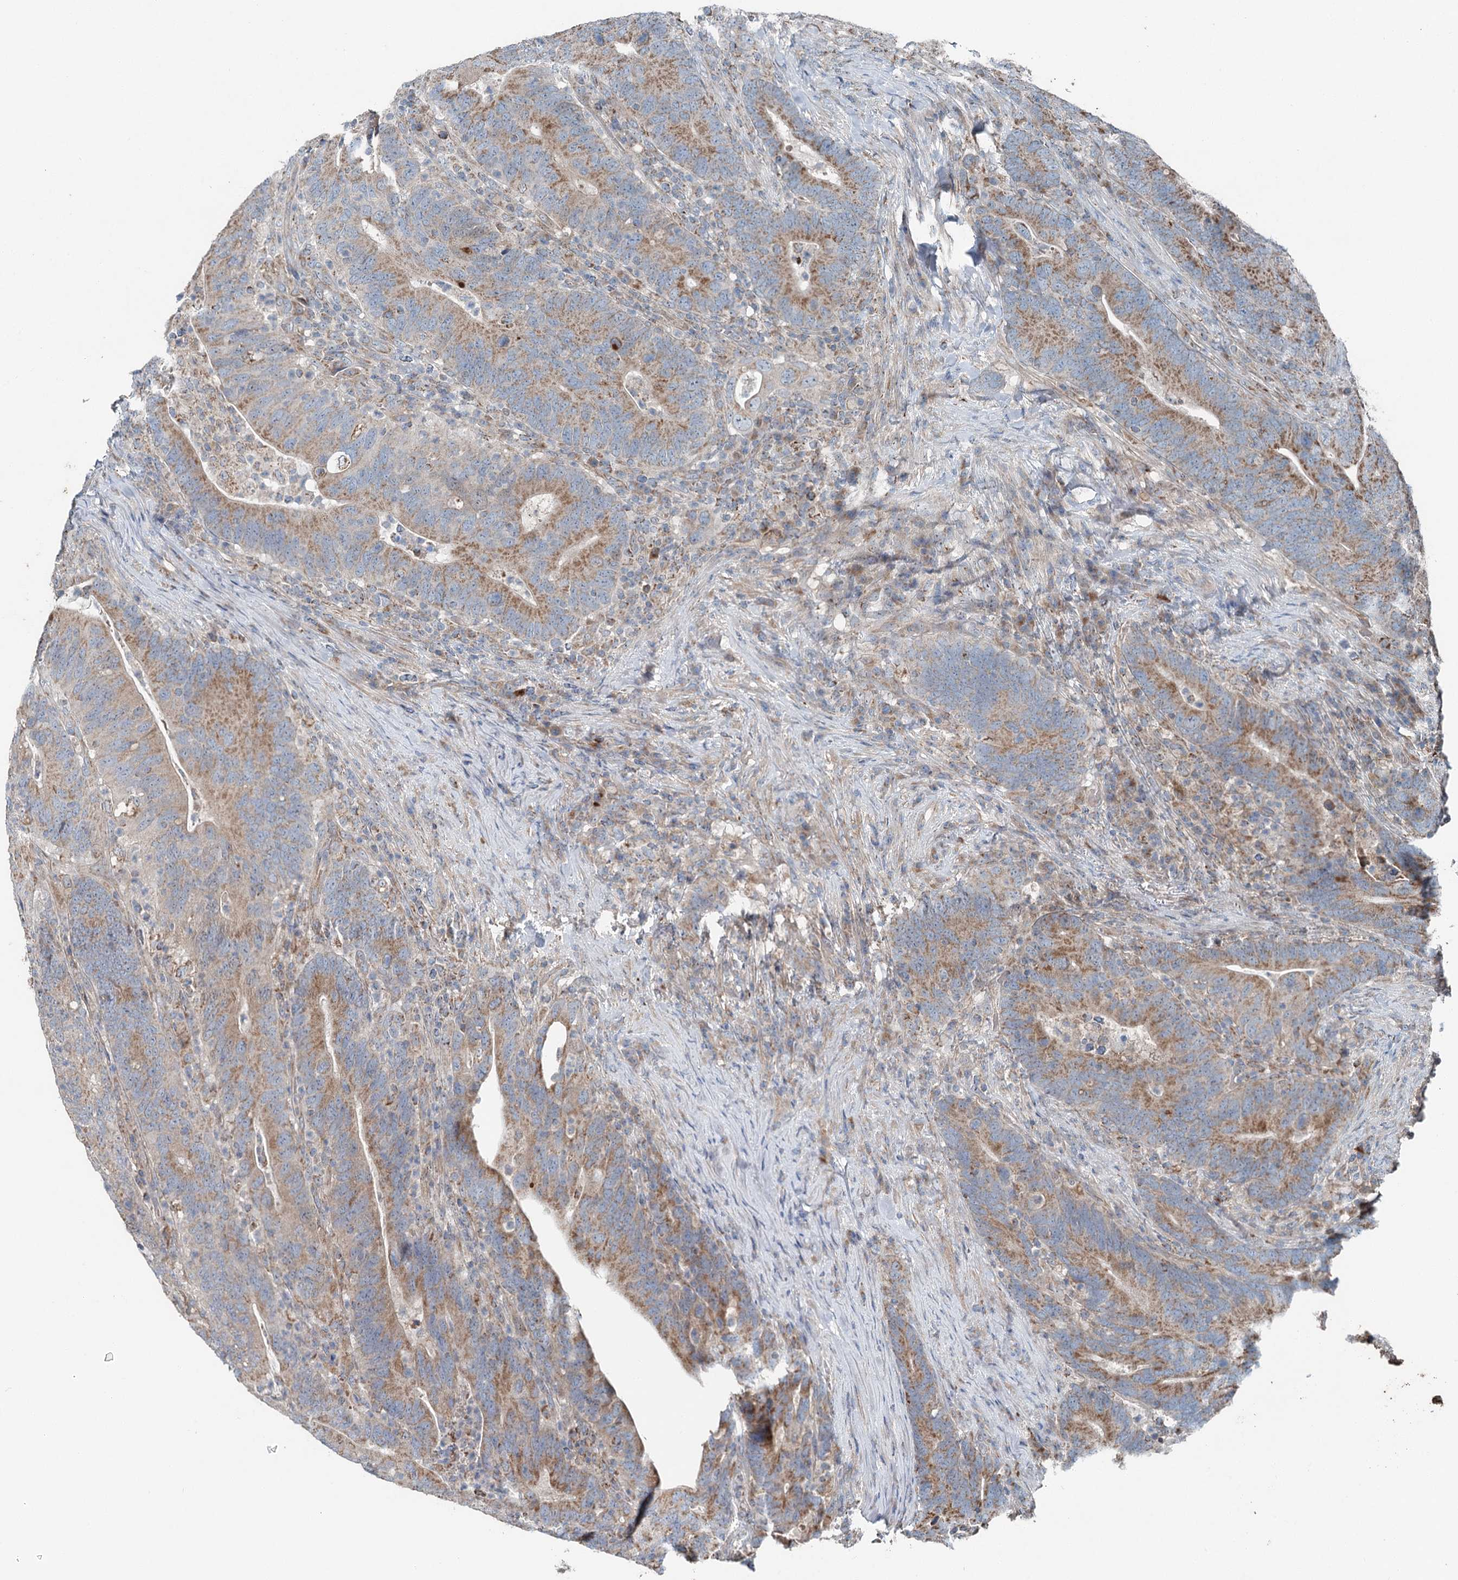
{"staining": {"intensity": "moderate", "quantity": ">75%", "location": "cytoplasmic/membranous"}, "tissue": "colorectal cancer", "cell_type": "Tumor cells", "image_type": "cancer", "snomed": [{"axis": "morphology", "description": "Adenocarcinoma, NOS"}, {"axis": "topography", "description": "Colon"}], "caption": "Protein staining of colorectal adenocarcinoma tissue demonstrates moderate cytoplasmic/membranous staining in approximately >75% of tumor cells. The protein is shown in brown color, while the nuclei are stained blue.", "gene": "CHCHD5", "patient": {"sex": "female", "age": 66}}